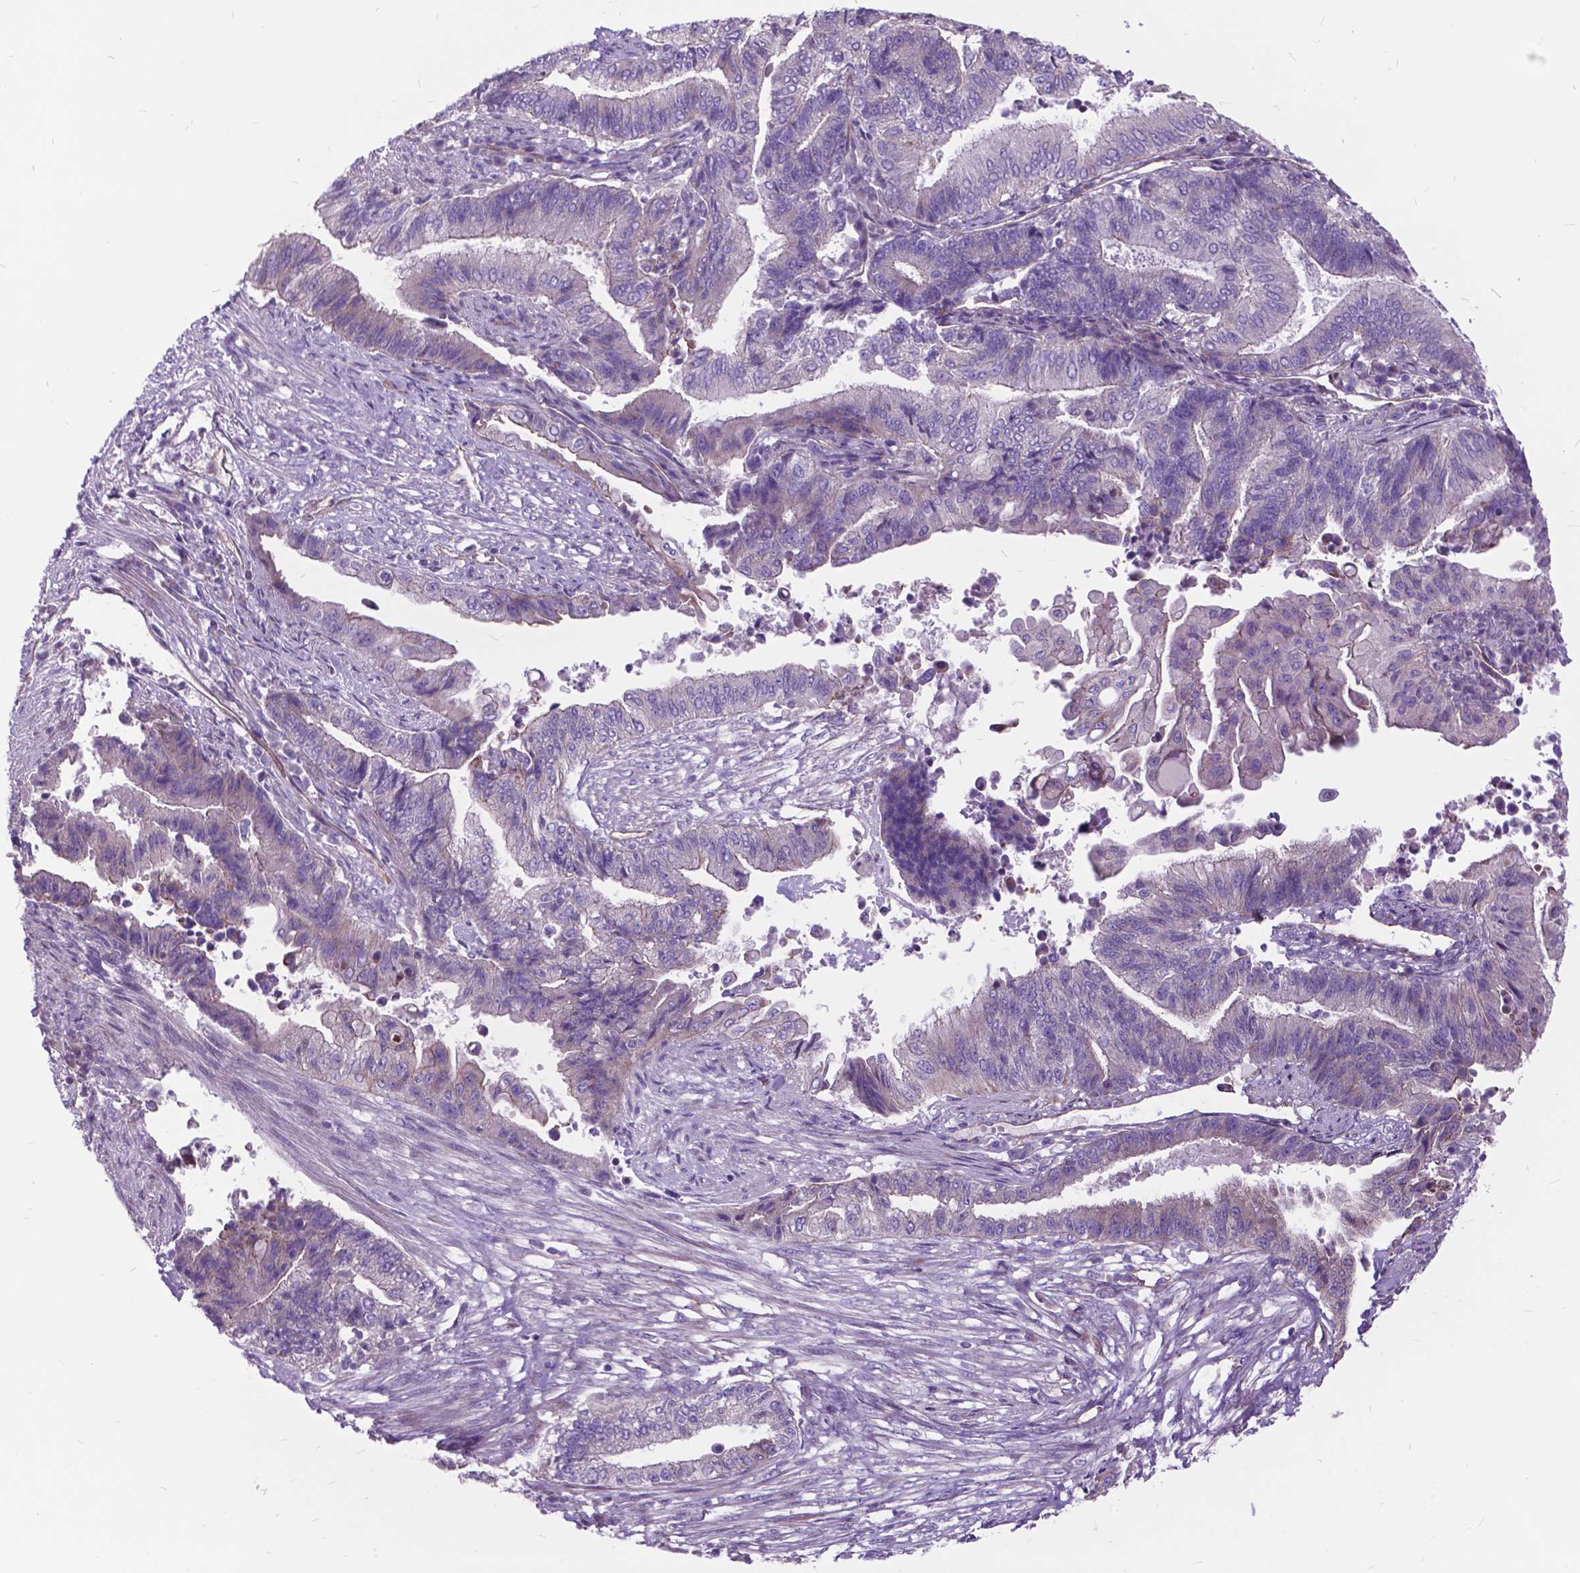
{"staining": {"intensity": "negative", "quantity": "none", "location": "none"}, "tissue": "endometrial cancer", "cell_type": "Tumor cells", "image_type": "cancer", "snomed": [{"axis": "morphology", "description": "Adenocarcinoma, NOS"}, {"axis": "topography", "description": "Uterus"}, {"axis": "topography", "description": "Endometrium"}], "caption": "Immunohistochemical staining of human endometrial cancer shows no significant positivity in tumor cells.", "gene": "FLT4", "patient": {"sex": "female", "age": 54}}